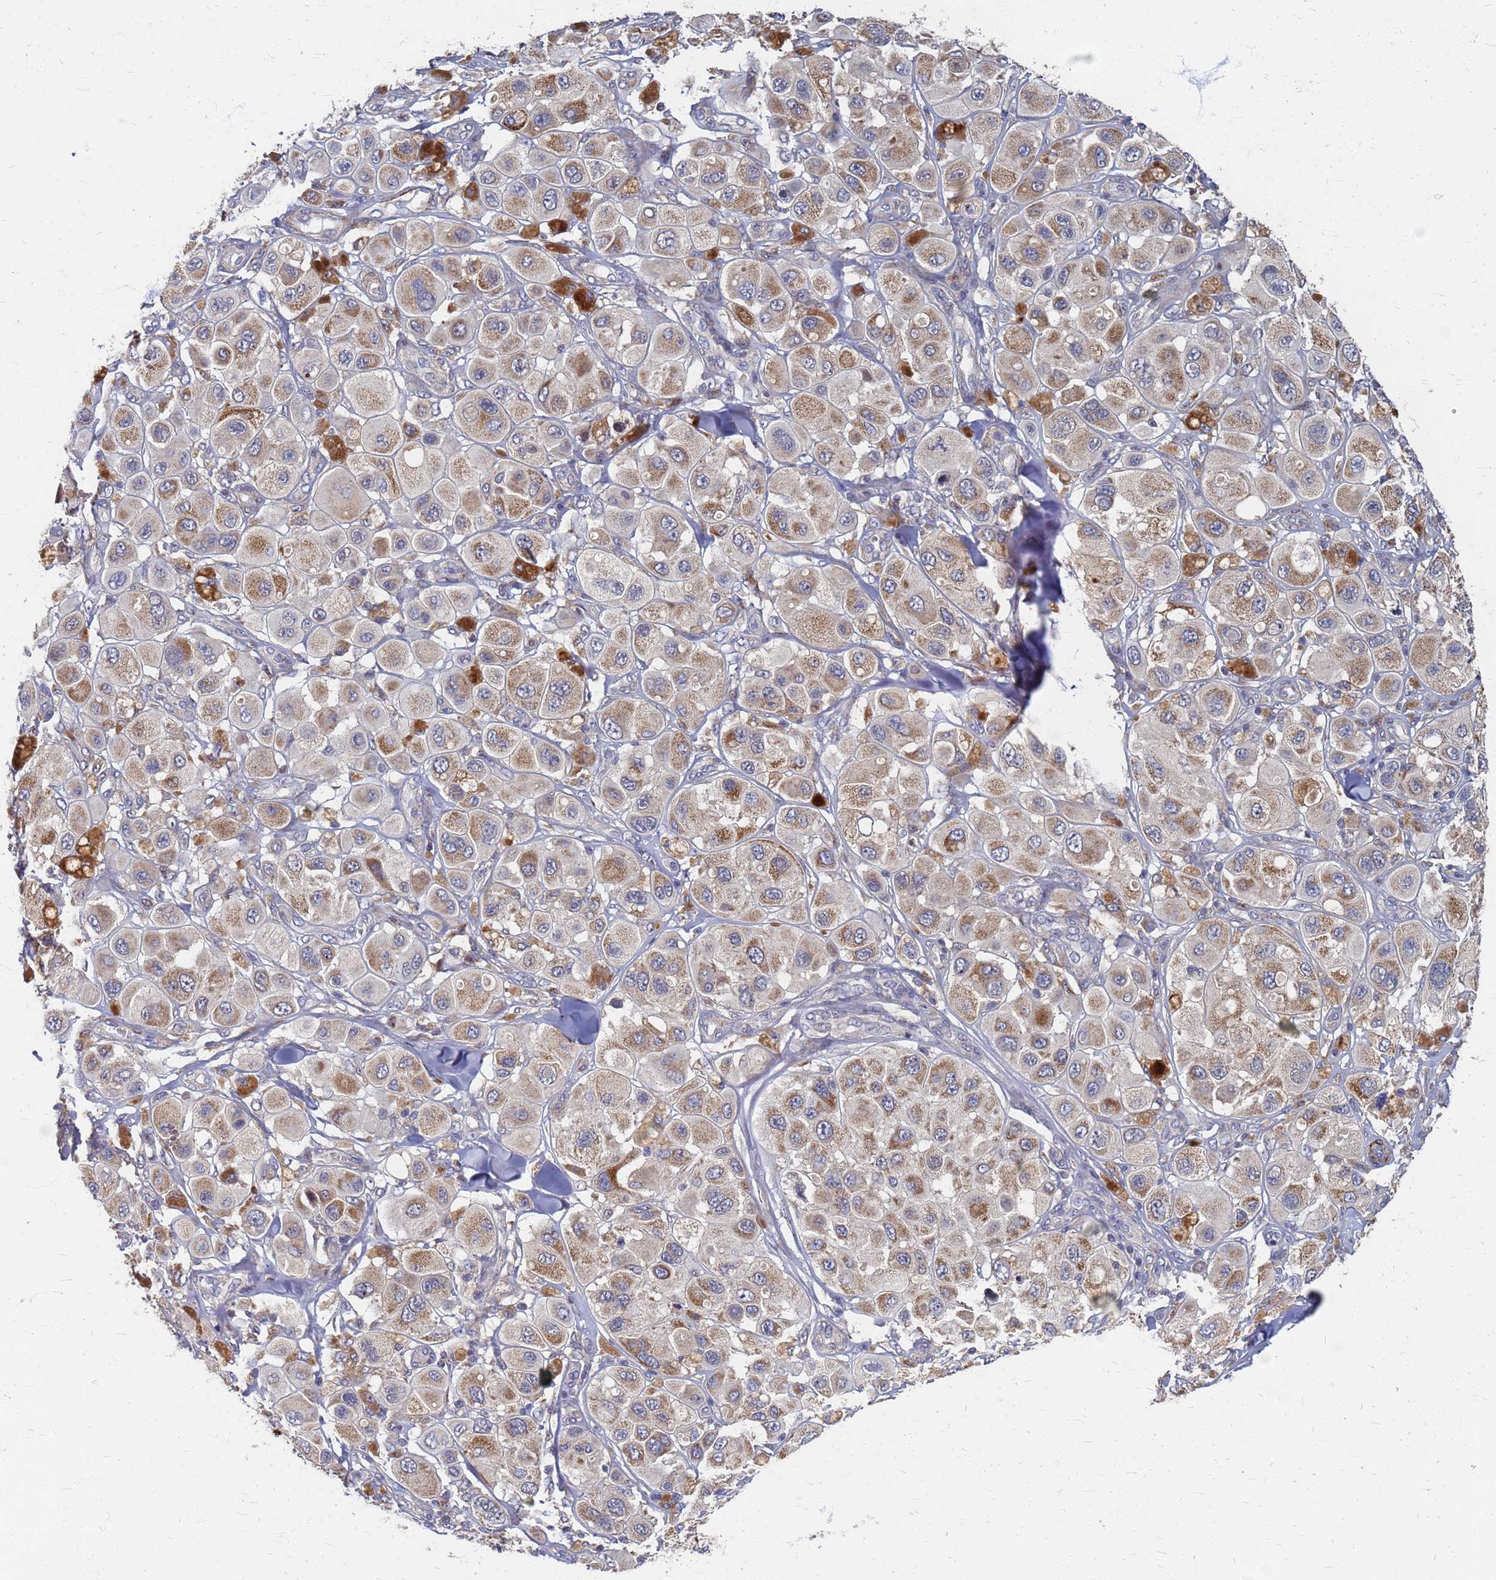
{"staining": {"intensity": "moderate", "quantity": ">75%", "location": "cytoplasmic/membranous"}, "tissue": "melanoma", "cell_type": "Tumor cells", "image_type": "cancer", "snomed": [{"axis": "morphology", "description": "Malignant melanoma, Metastatic site"}, {"axis": "topography", "description": "Skin"}], "caption": "DAB immunohistochemical staining of human melanoma reveals moderate cytoplasmic/membranous protein staining in about >75% of tumor cells.", "gene": "ATPAF1", "patient": {"sex": "male", "age": 41}}